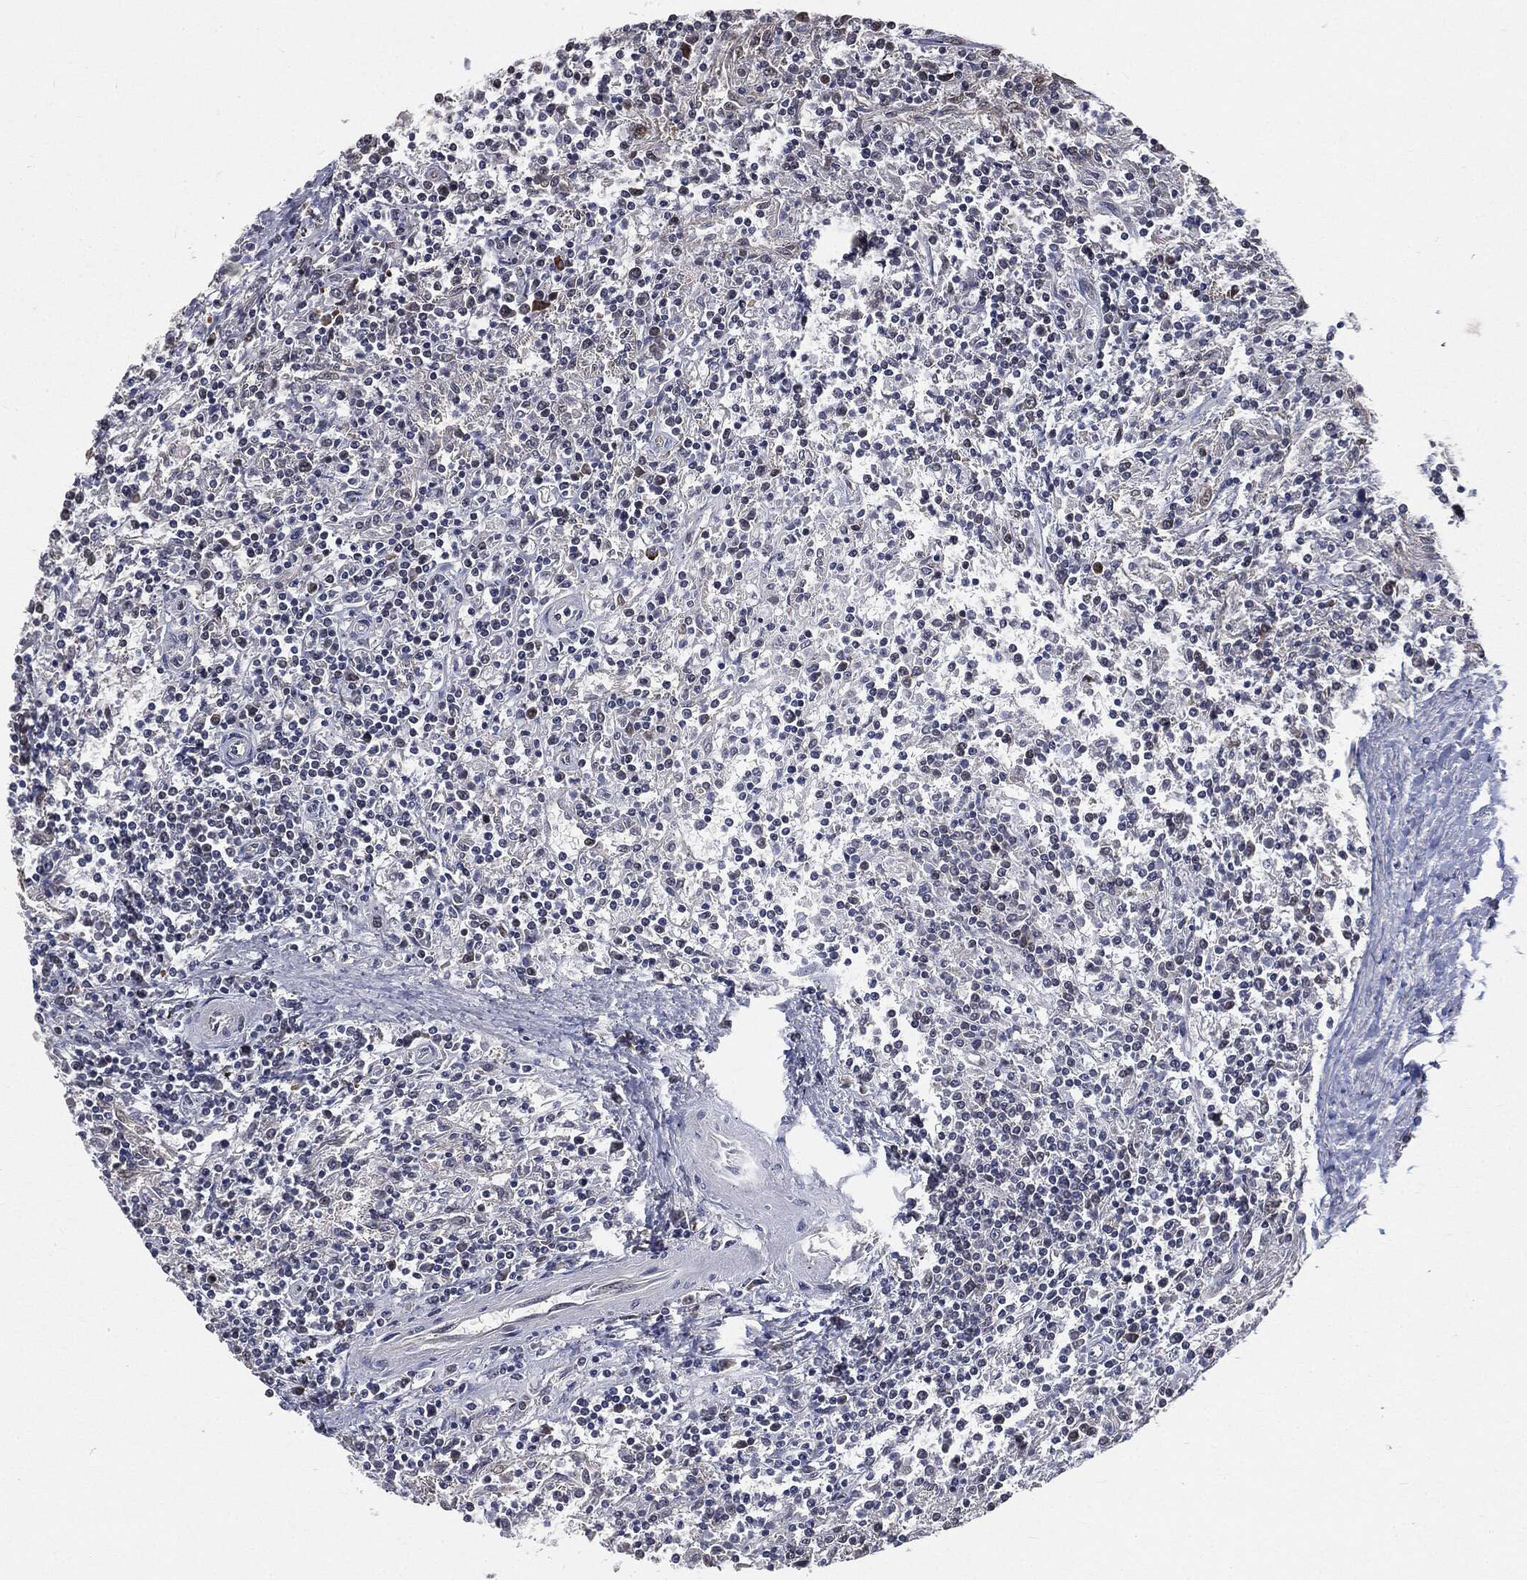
{"staining": {"intensity": "negative", "quantity": "none", "location": "none"}, "tissue": "lymphoma", "cell_type": "Tumor cells", "image_type": "cancer", "snomed": [{"axis": "morphology", "description": "Malignant lymphoma, non-Hodgkin's type, Low grade"}, {"axis": "topography", "description": "Spleen"}], "caption": "DAB (3,3'-diaminobenzidine) immunohistochemical staining of lymphoma demonstrates no significant staining in tumor cells.", "gene": "SHLD2", "patient": {"sex": "male", "age": 62}}